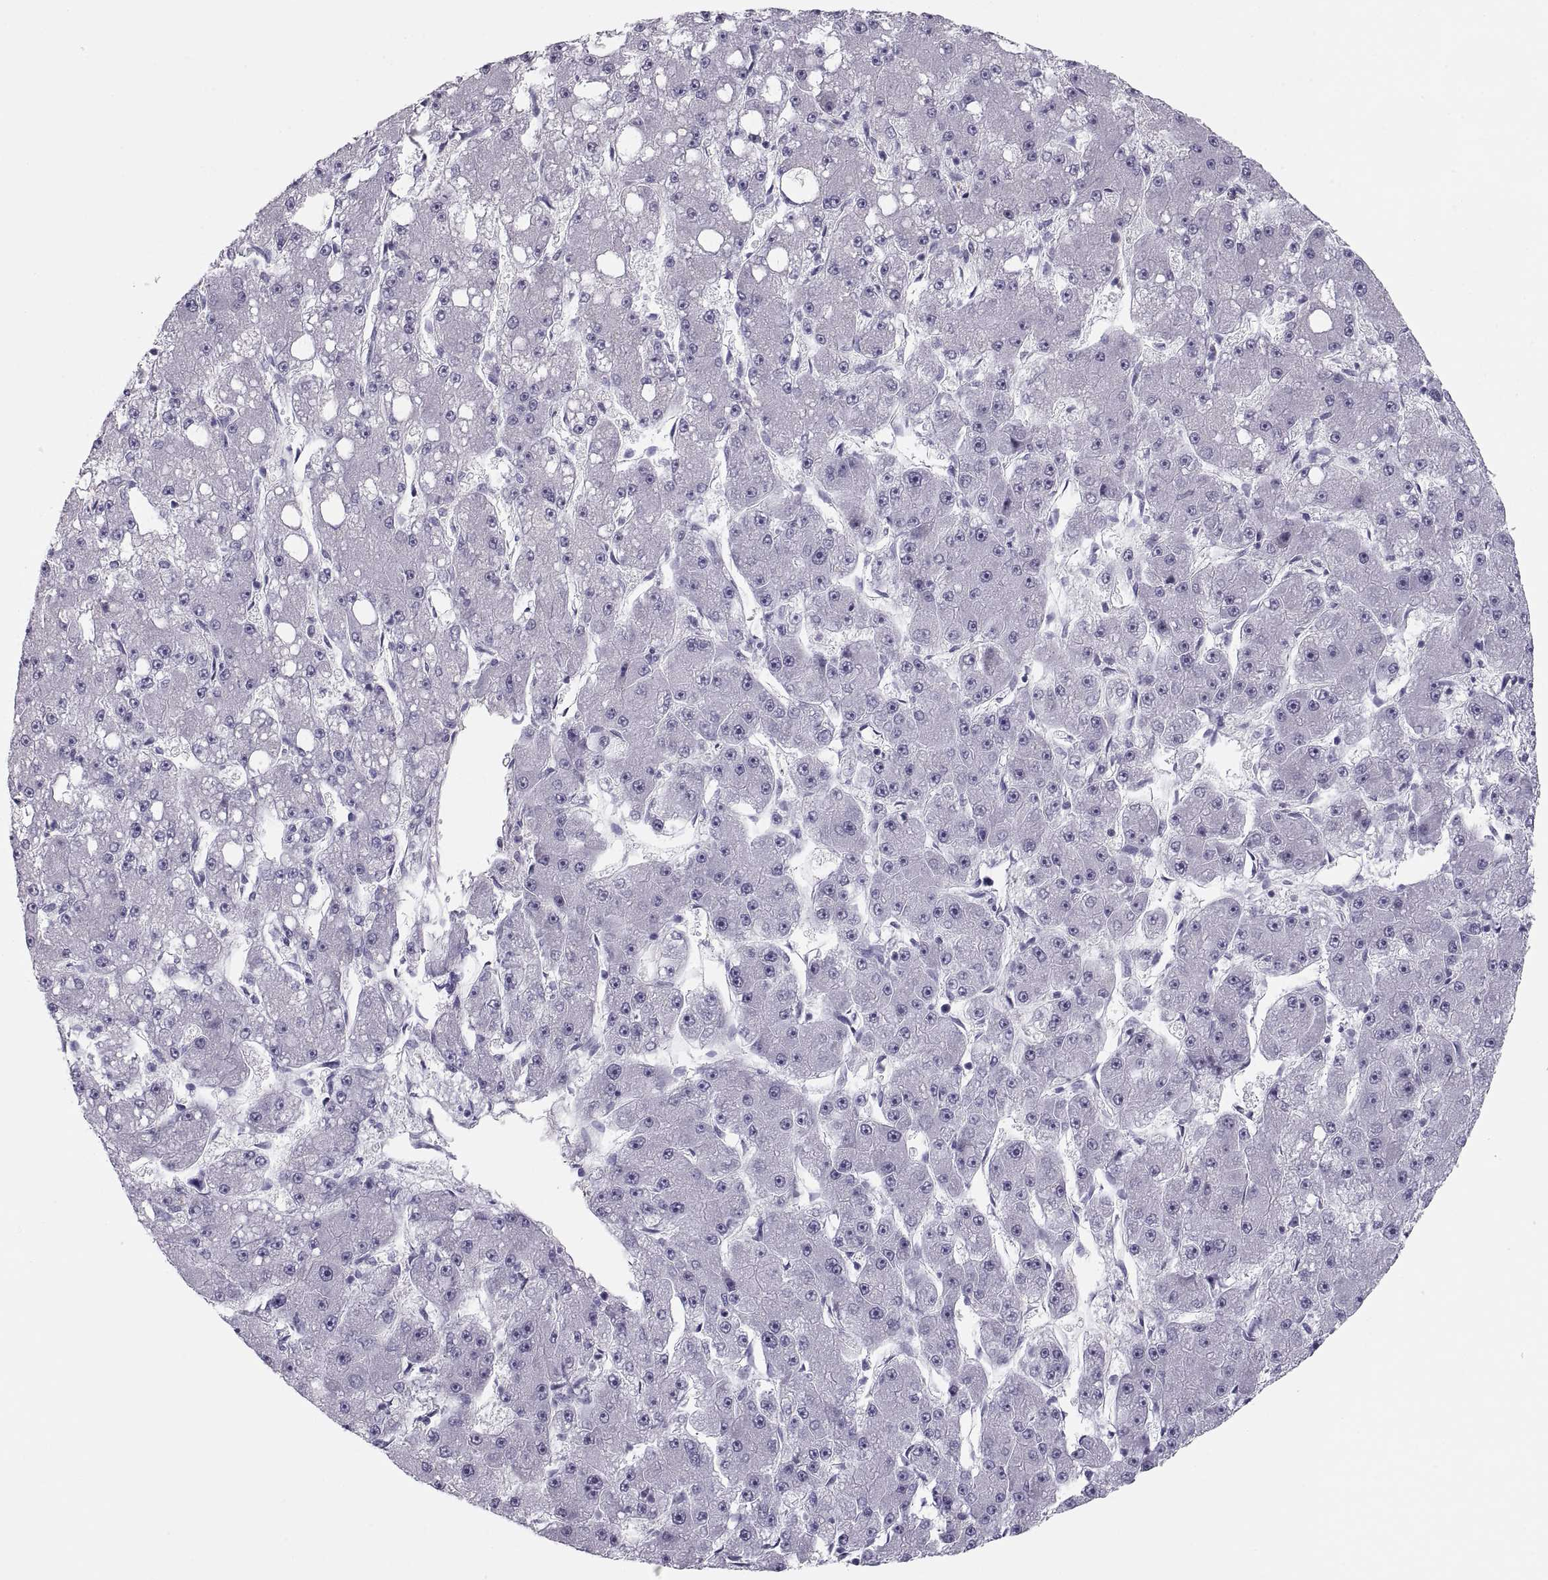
{"staining": {"intensity": "negative", "quantity": "none", "location": "none"}, "tissue": "liver cancer", "cell_type": "Tumor cells", "image_type": "cancer", "snomed": [{"axis": "morphology", "description": "Carcinoma, Hepatocellular, NOS"}, {"axis": "topography", "description": "Liver"}], "caption": "Human hepatocellular carcinoma (liver) stained for a protein using immunohistochemistry (IHC) reveals no staining in tumor cells.", "gene": "MAGEB2", "patient": {"sex": "male", "age": 67}}